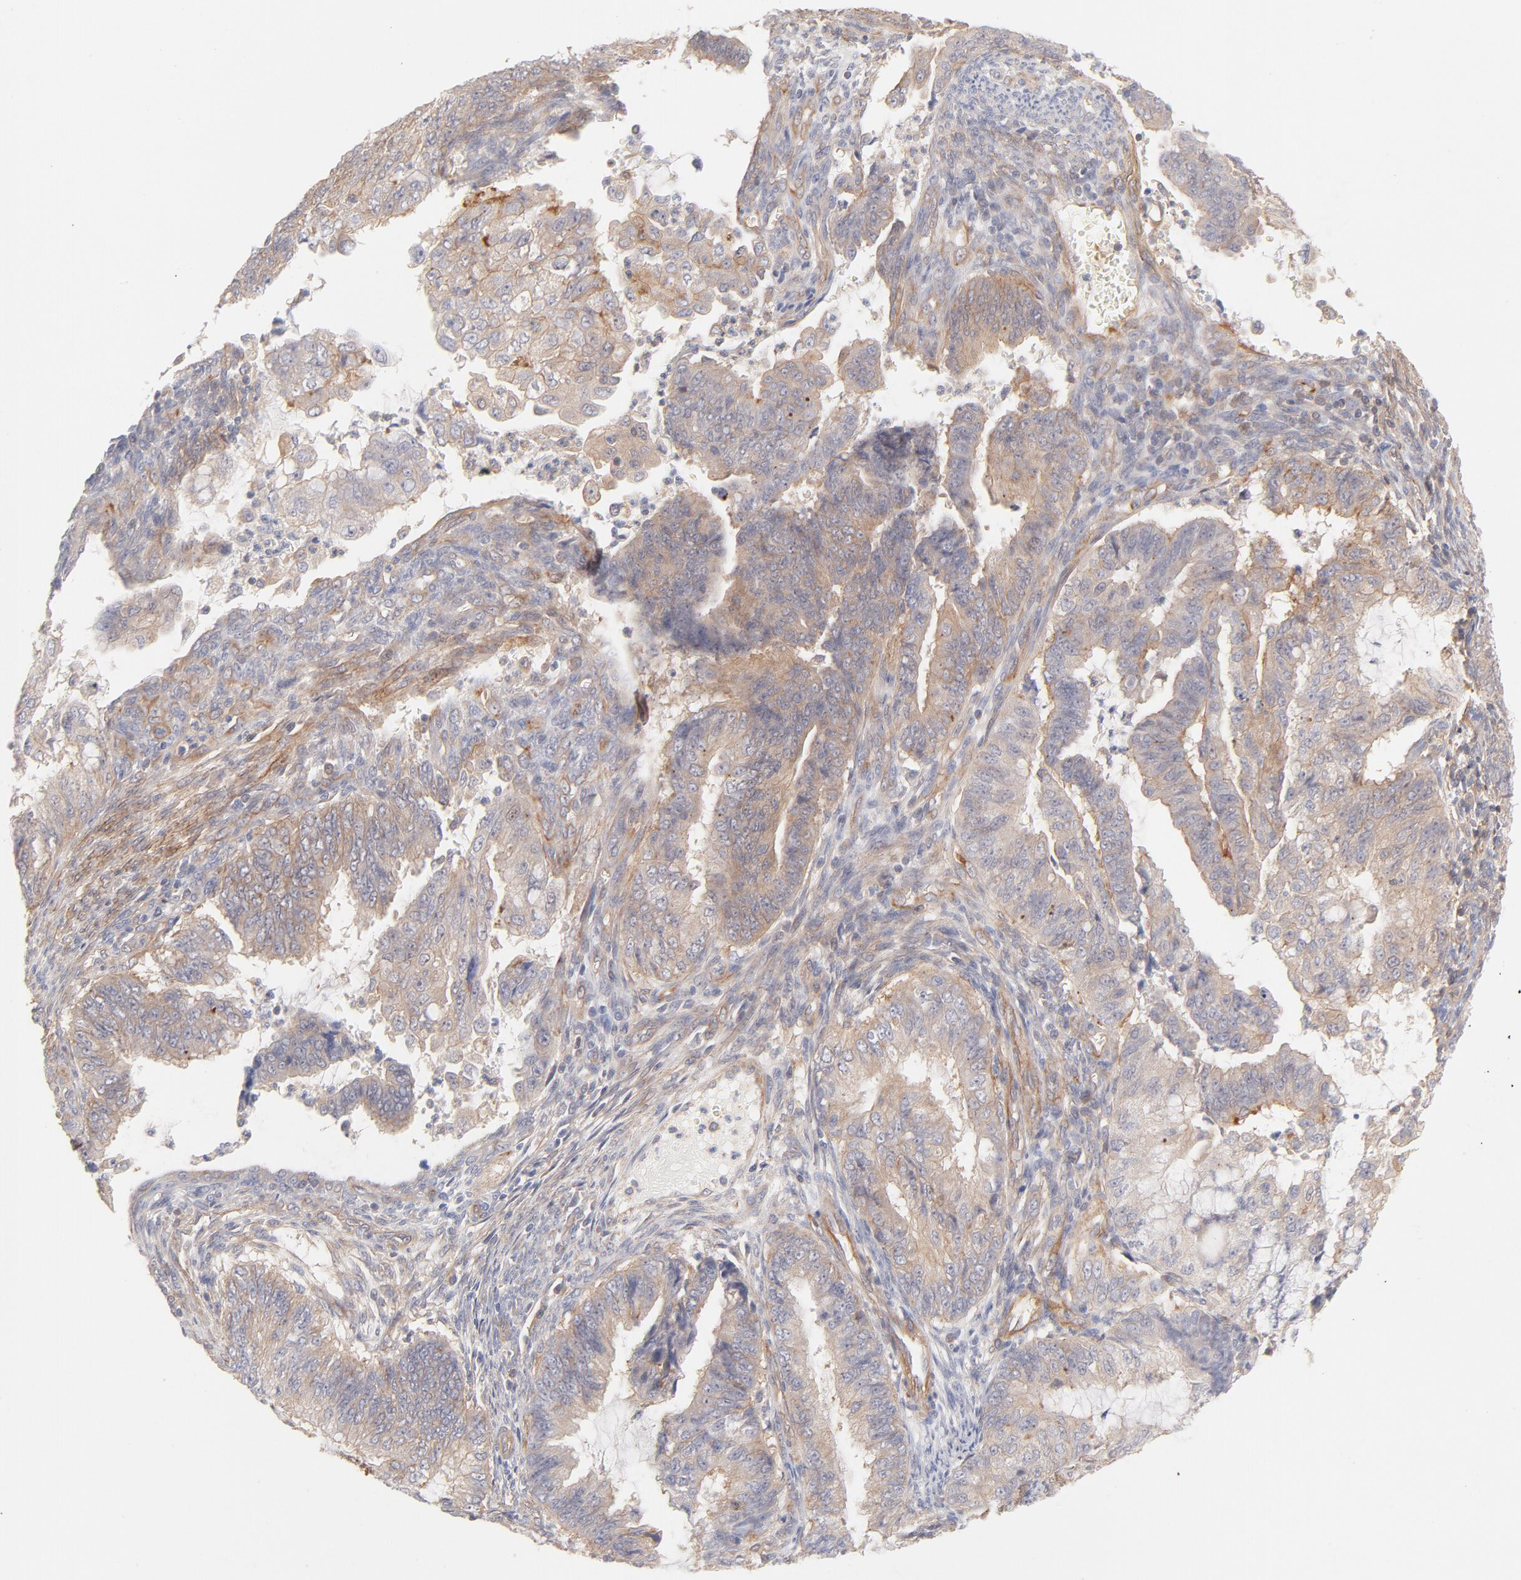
{"staining": {"intensity": "weak", "quantity": ">75%", "location": "cytoplasmic/membranous"}, "tissue": "endometrial cancer", "cell_type": "Tumor cells", "image_type": "cancer", "snomed": [{"axis": "morphology", "description": "Adenocarcinoma, NOS"}, {"axis": "topography", "description": "Endometrium"}], "caption": "An image of endometrial cancer (adenocarcinoma) stained for a protein exhibits weak cytoplasmic/membranous brown staining in tumor cells.", "gene": "LDLRAP1", "patient": {"sex": "female", "age": 75}}